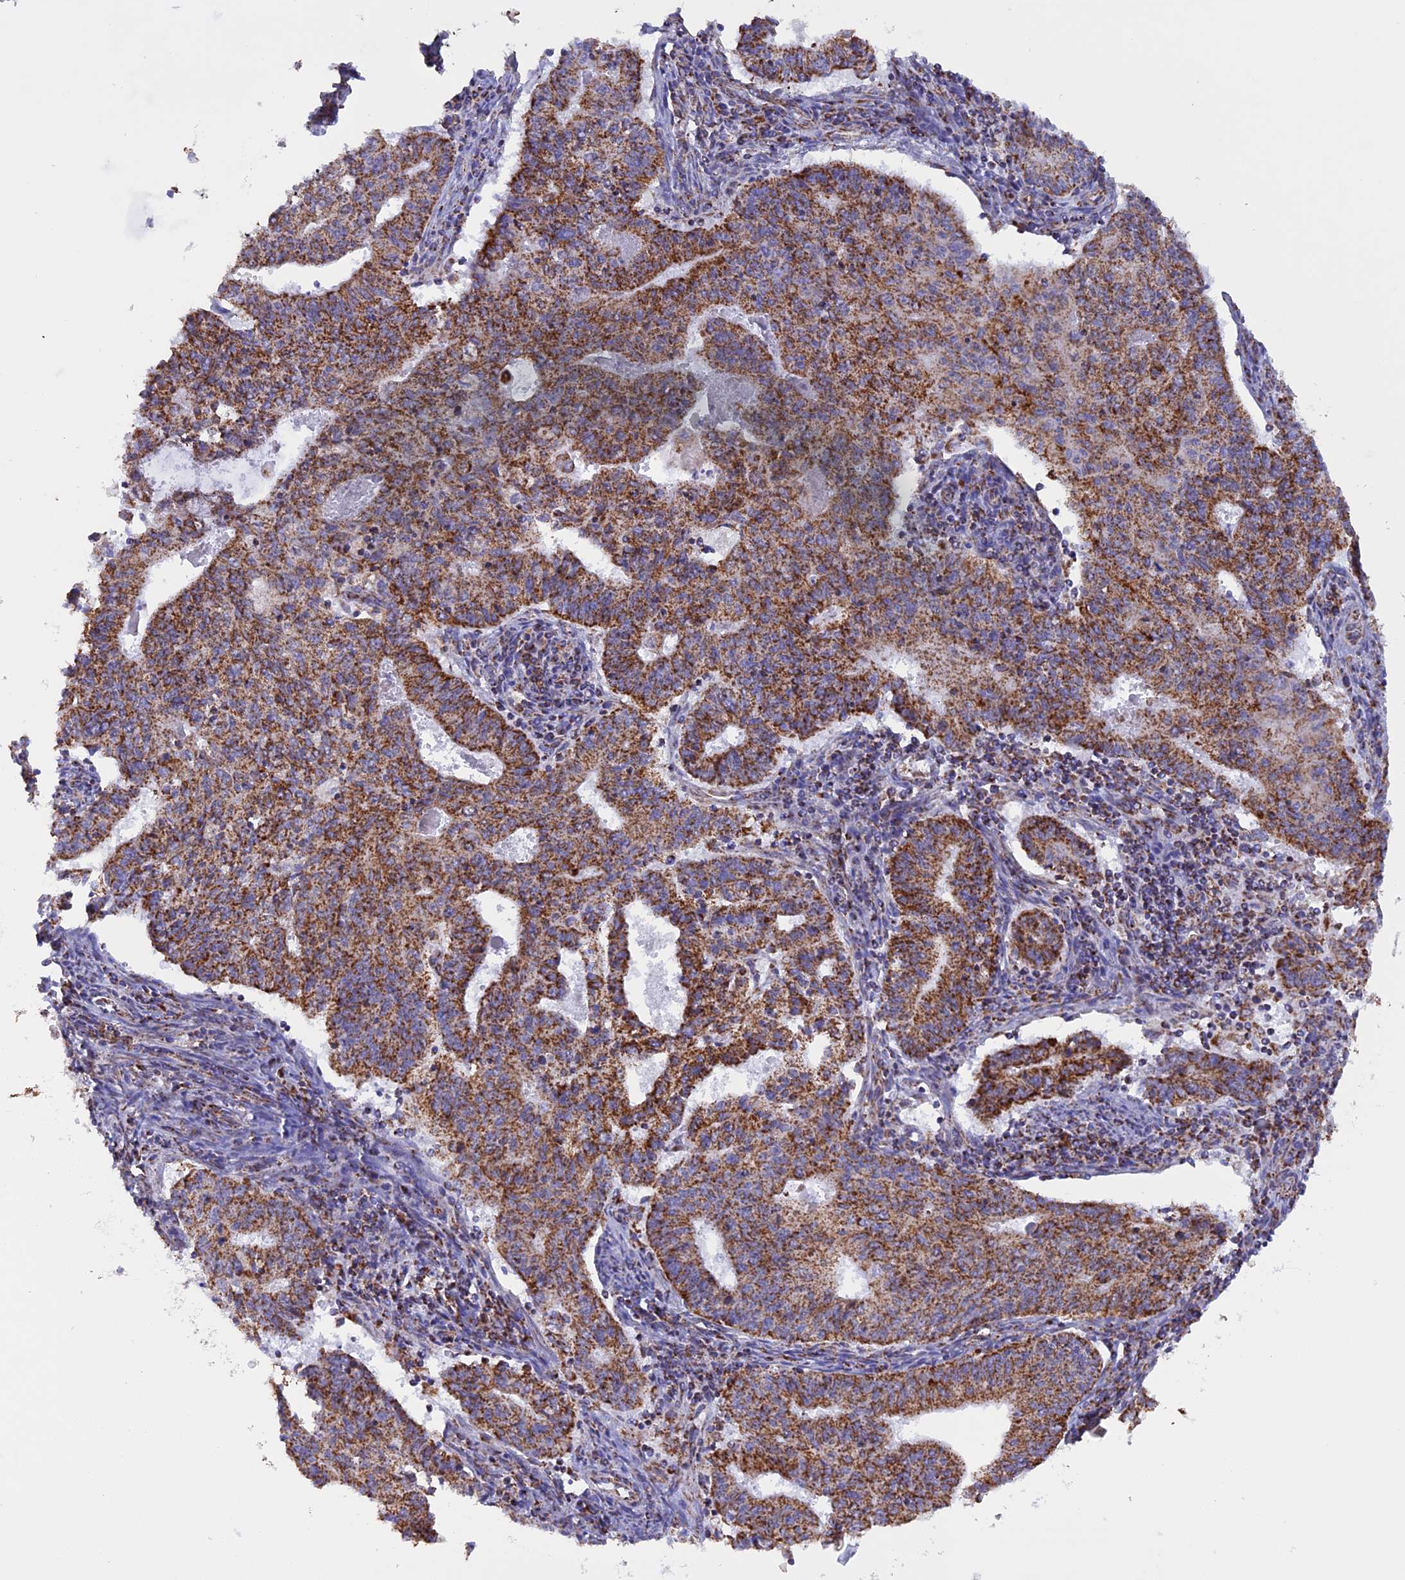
{"staining": {"intensity": "strong", "quantity": ">75%", "location": "cytoplasmic/membranous"}, "tissue": "endometrial cancer", "cell_type": "Tumor cells", "image_type": "cancer", "snomed": [{"axis": "morphology", "description": "Adenocarcinoma, NOS"}, {"axis": "topography", "description": "Endometrium"}], "caption": "The photomicrograph displays staining of endometrial cancer (adenocarcinoma), revealing strong cytoplasmic/membranous protein staining (brown color) within tumor cells.", "gene": "KCNG1", "patient": {"sex": "female", "age": 59}}